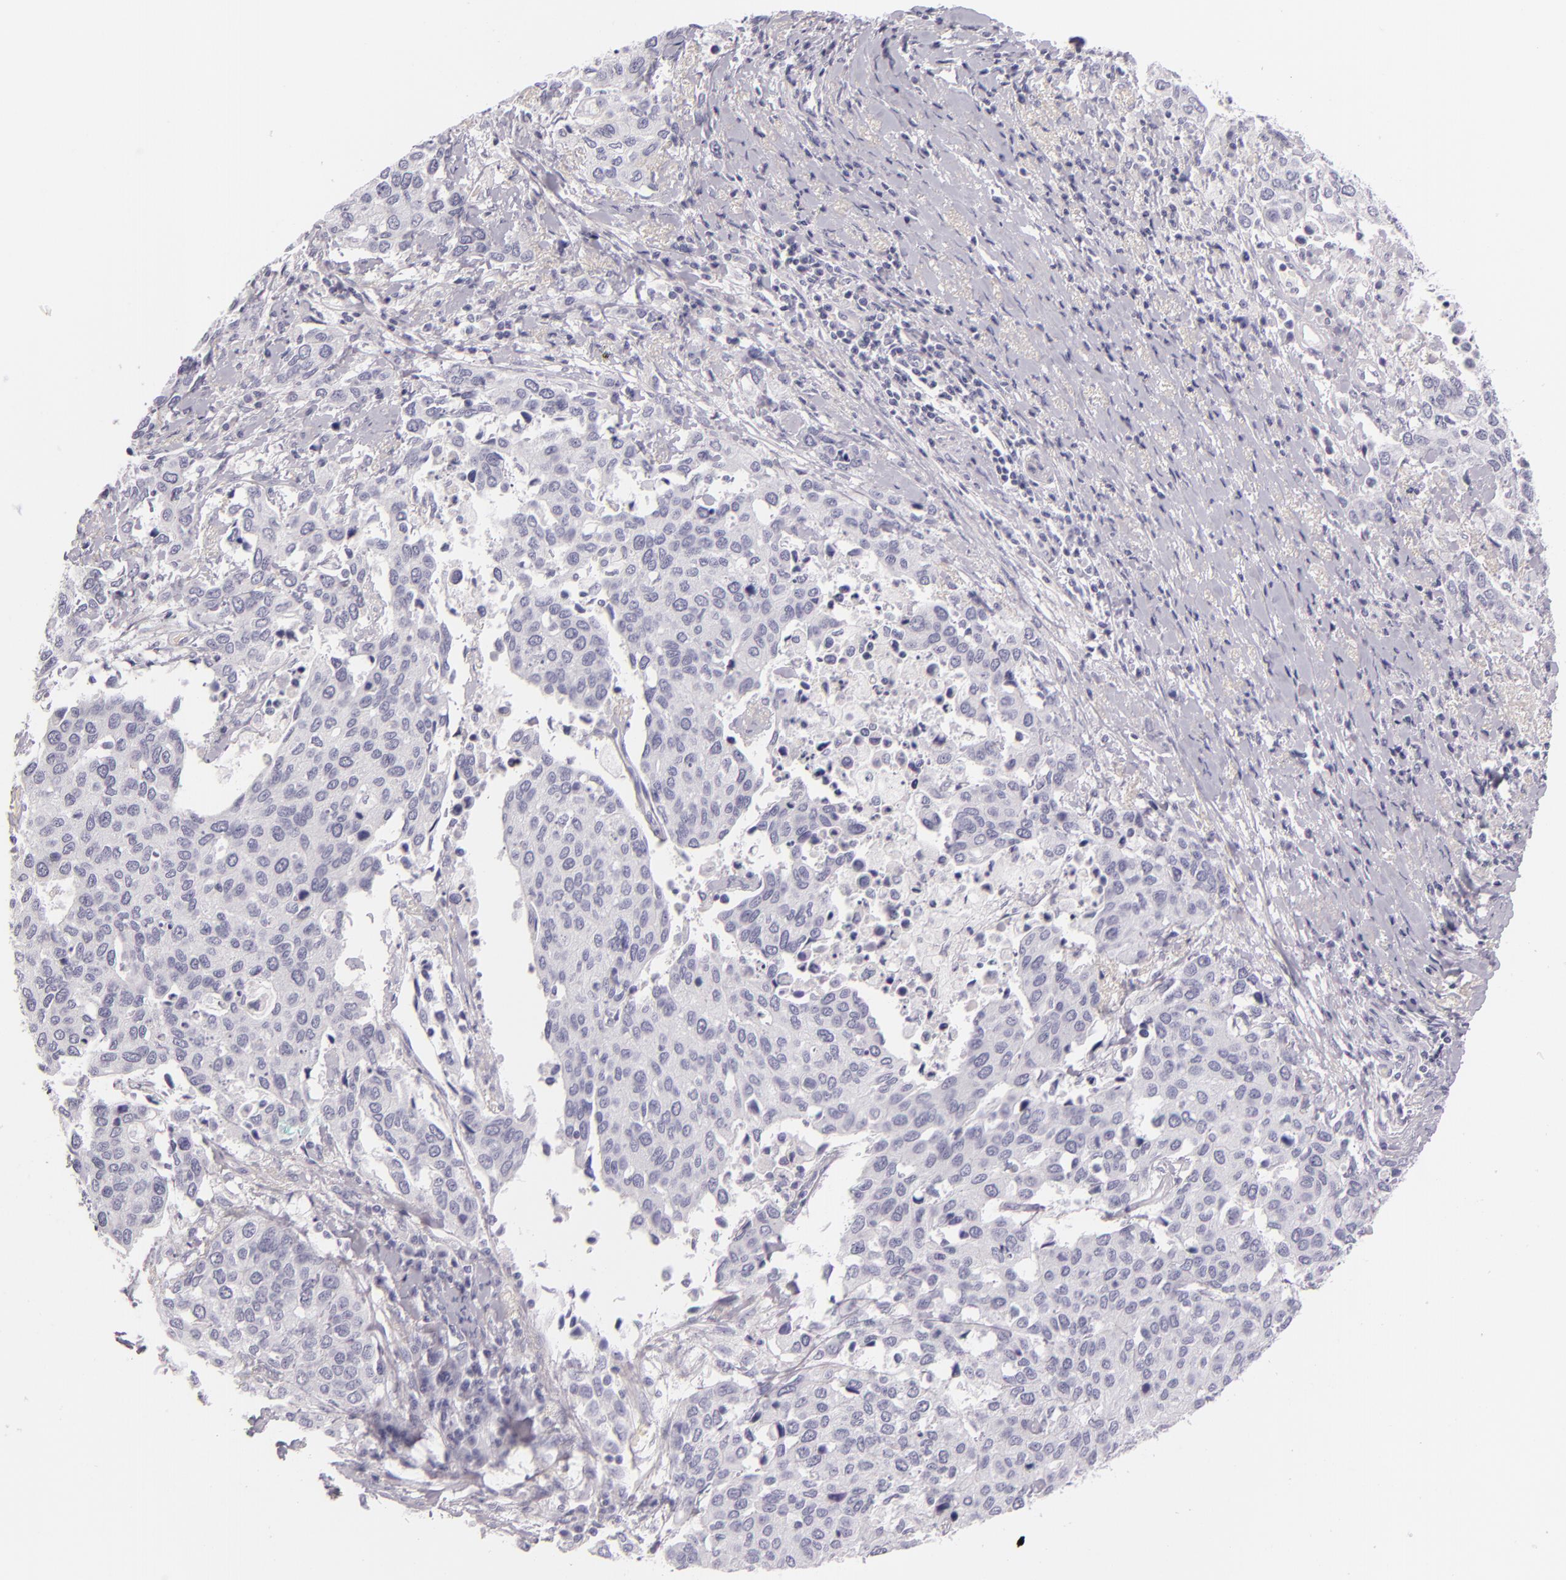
{"staining": {"intensity": "negative", "quantity": "none", "location": "none"}, "tissue": "cervical cancer", "cell_type": "Tumor cells", "image_type": "cancer", "snomed": [{"axis": "morphology", "description": "Squamous cell carcinoma, NOS"}, {"axis": "topography", "description": "Cervix"}], "caption": "High power microscopy photomicrograph of an immunohistochemistry (IHC) image of cervical cancer, revealing no significant staining in tumor cells.", "gene": "INA", "patient": {"sex": "female", "age": 54}}